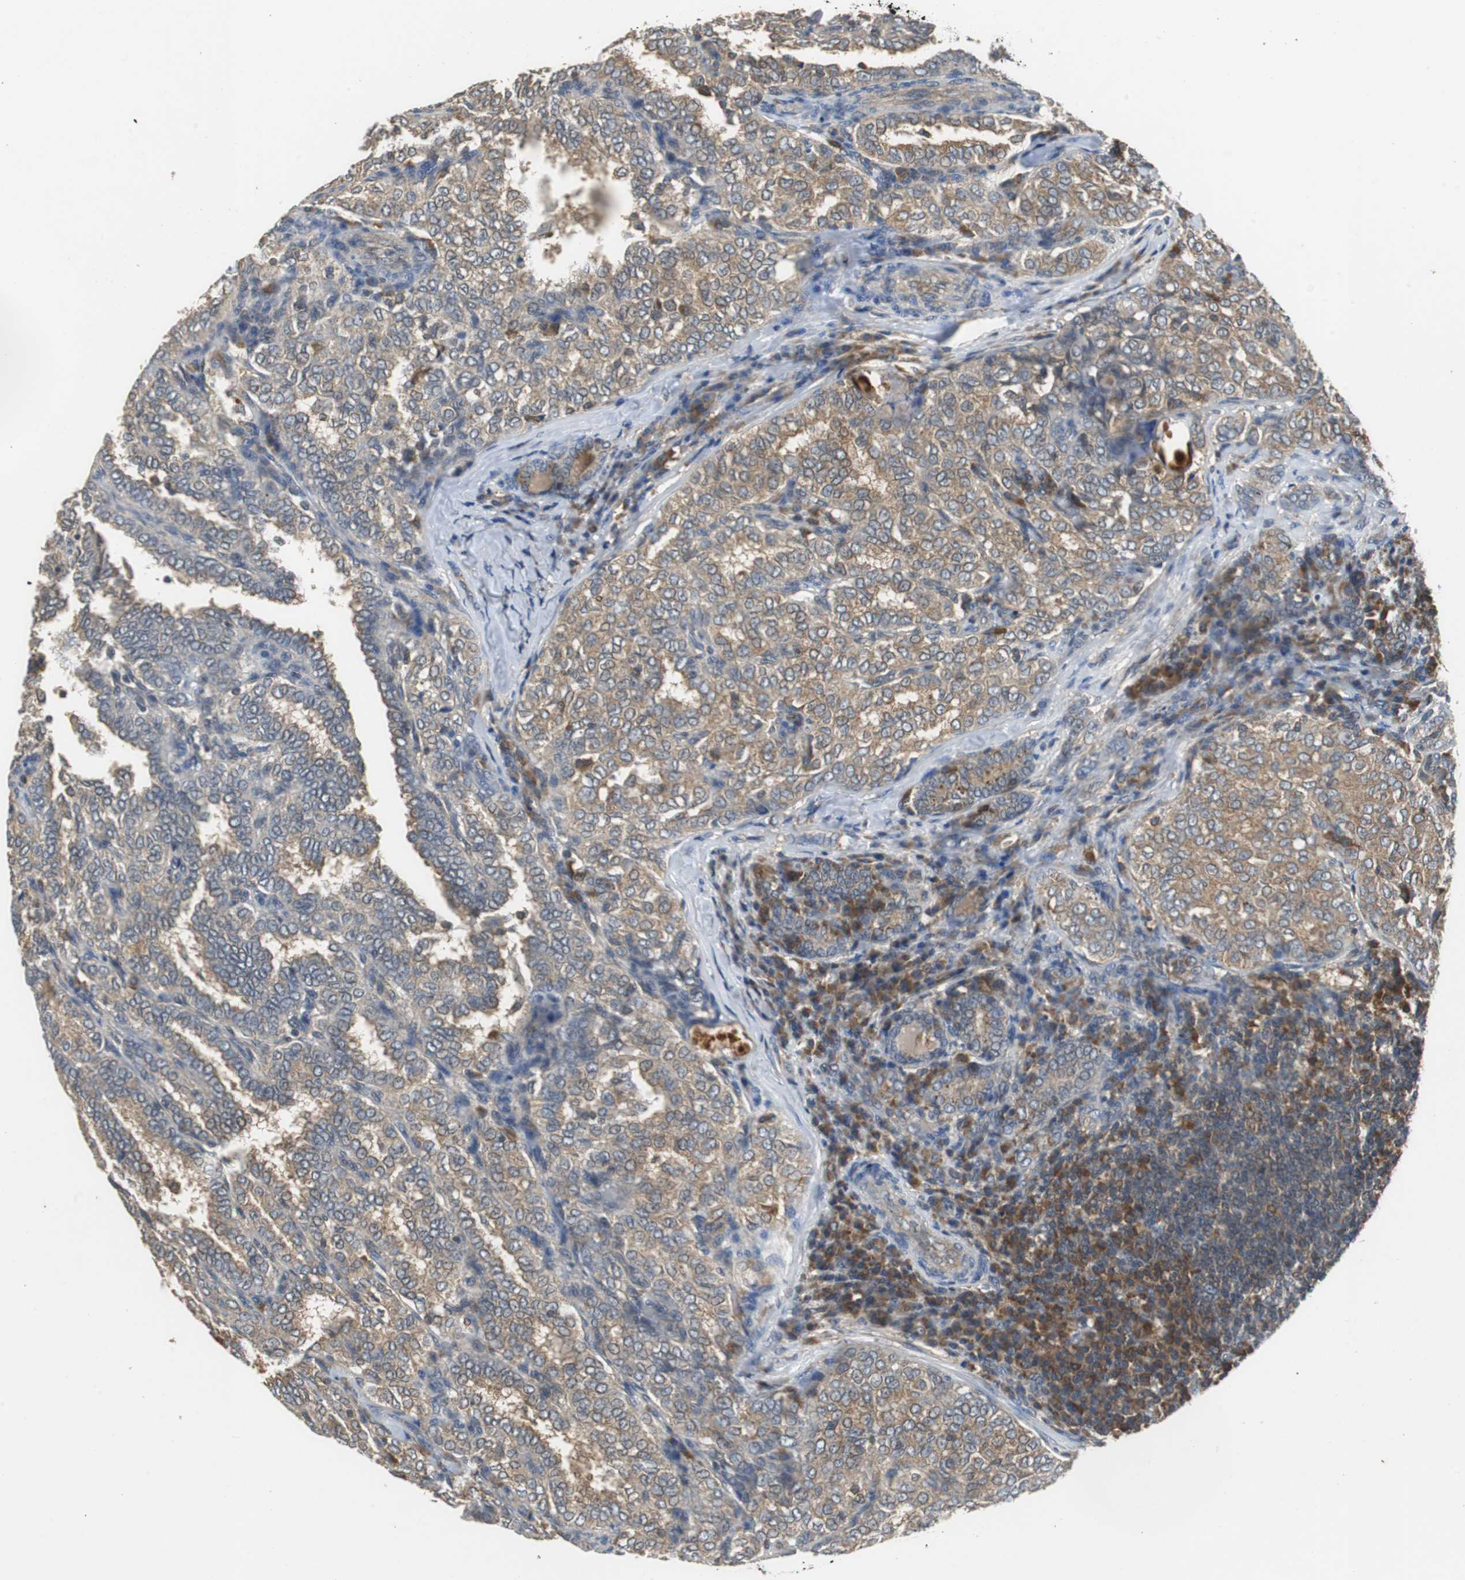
{"staining": {"intensity": "weak", "quantity": ">75%", "location": "cytoplasmic/membranous"}, "tissue": "thyroid cancer", "cell_type": "Tumor cells", "image_type": "cancer", "snomed": [{"axis": "morphology", "description": "Papillary adenocarcinoma, NOS"}, {"axis": "topography", "description": "Thyroid gland"}], "caption": "Immunohistochemical staining of papillary adenocarcinoma (thyroid) shows low levels of weak cytoplasmic/membranous staining in about >75% of tumor cells. The staining was performed using DAB (3,3'-diaminobenzidine) to visualize the protein expression in brown, while the nuclei were stained in blue with hematoxylin (Magnification: 20x).", "gene": "VBP1", "patient": {"sex": "female", "age": 30}}